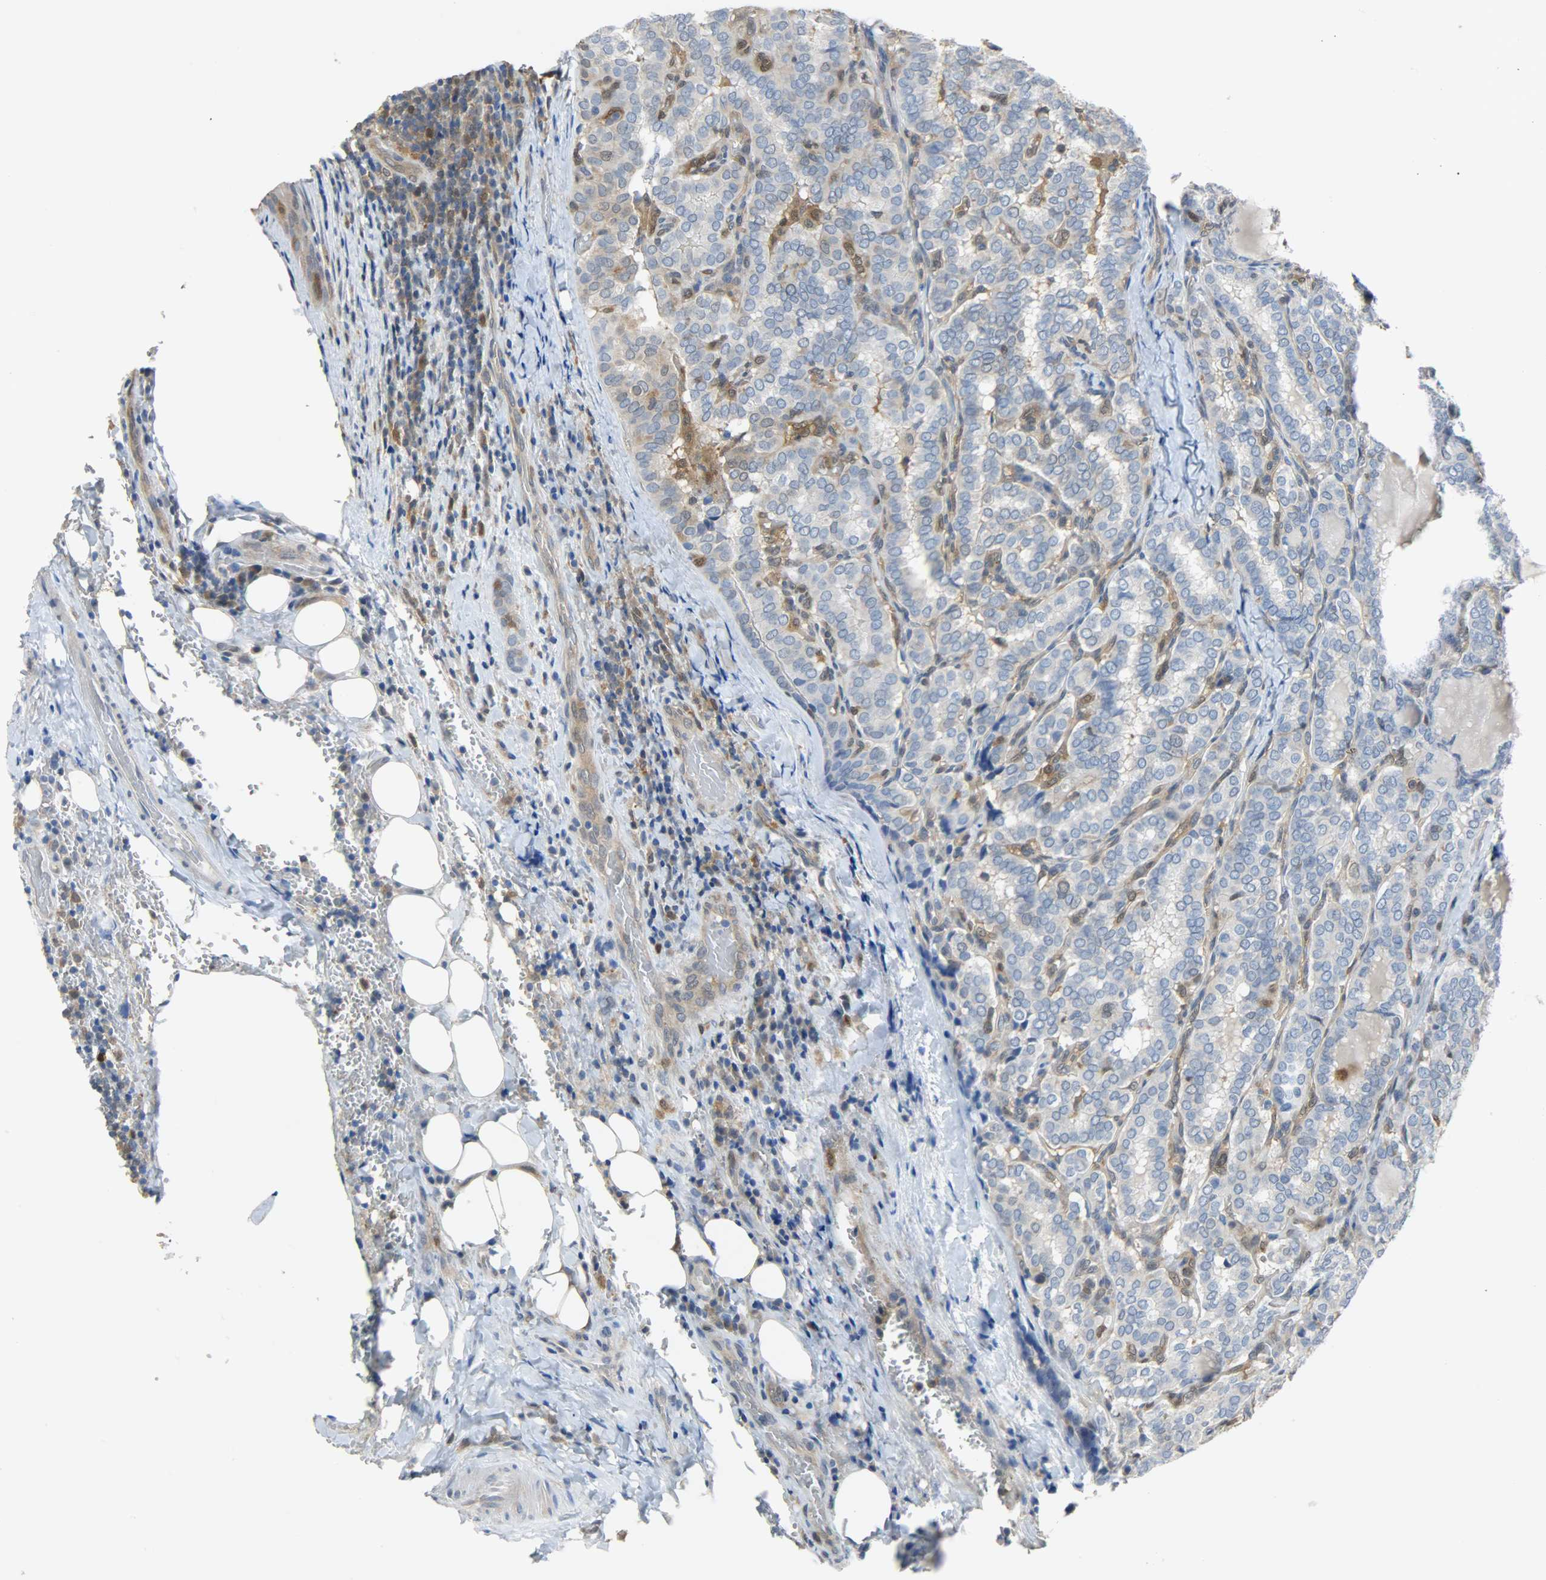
{"staining": {"intensity": "moderate", "quantity": "25%-75%", "location": "cytoplasmic/membranous"}, "tissue": "thyroid cancer", "cell_type": "Tumor cells", "image_type": "cancer", "snomed": [{"axis": "morphology", "description": "Papillary adenocarcinoma, NOS"}, {"axis": "topography", "description": "Thyroid gland"}], "caption": "A histopathology image of thyroid papillary adenocarcinoma stained for a protein shows moderate cytoplasmic/membranous brown staining in tumor cells. Immunohistochemistry stains the protein of interest in brown and the nuclei are stained blue.", "gene": "EIF4EBP1", "patient": {"sex": "female", "age": 30}}